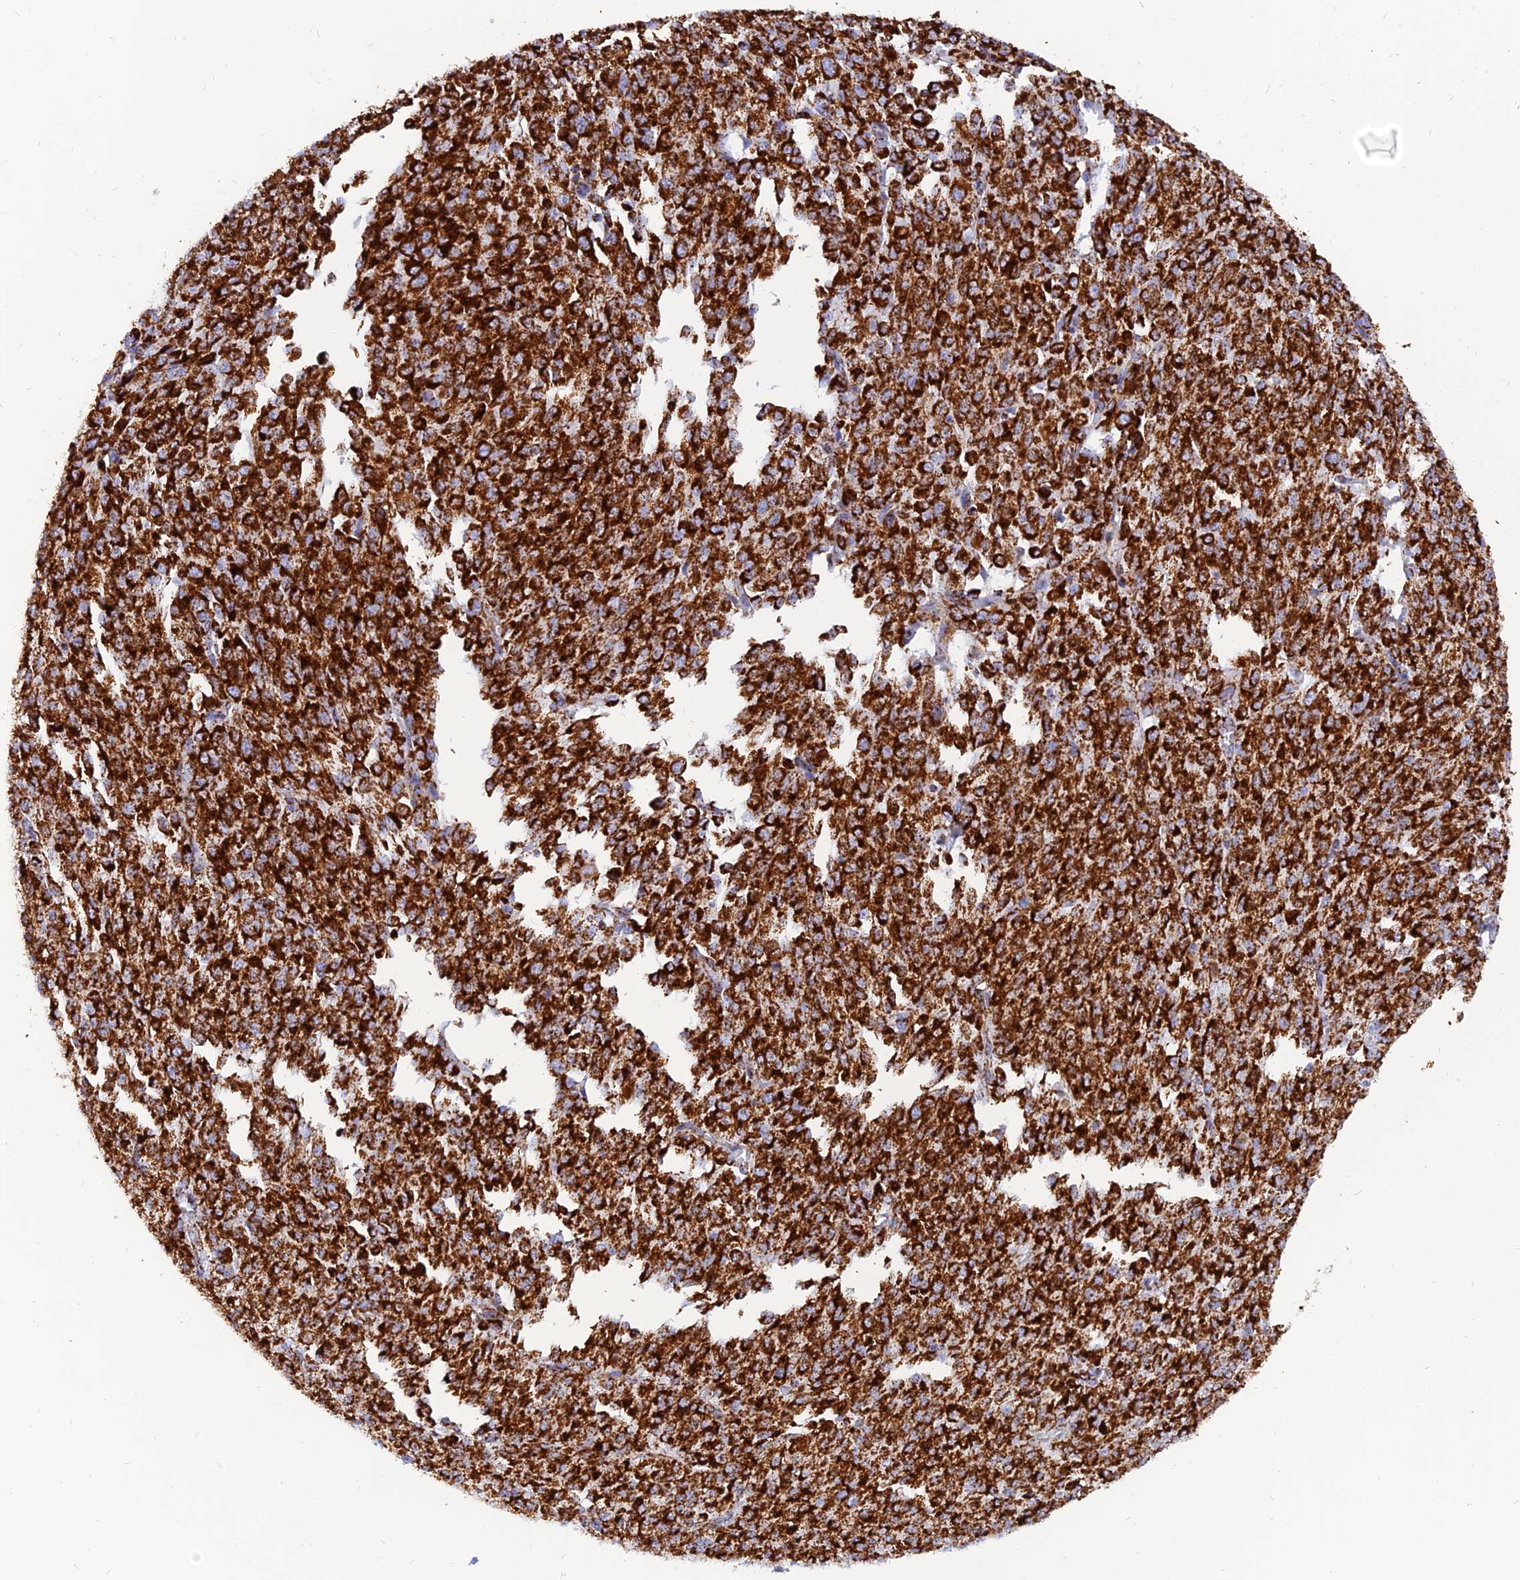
{"staining": {"intensity": "strong", "quantity": ">75%", "location": "cytoplasmic/membranous"}, "tissue": "melanoma", "cell_type": "Tumor cells", "image_type": "cancer", "snomed": [{"axis": "morphology", "description": "Malignant melanoma, NOS"}, {"axis": "topography", "description": "Skin"}], "caption": "Immunohistochemical staining of human melanoma reveals strong cytoplasmic/membranous protein positivity in approximately >75% of tumor cells.", "gene": "NDUFB6", "patient": {"sex": "female", "age": 52}}